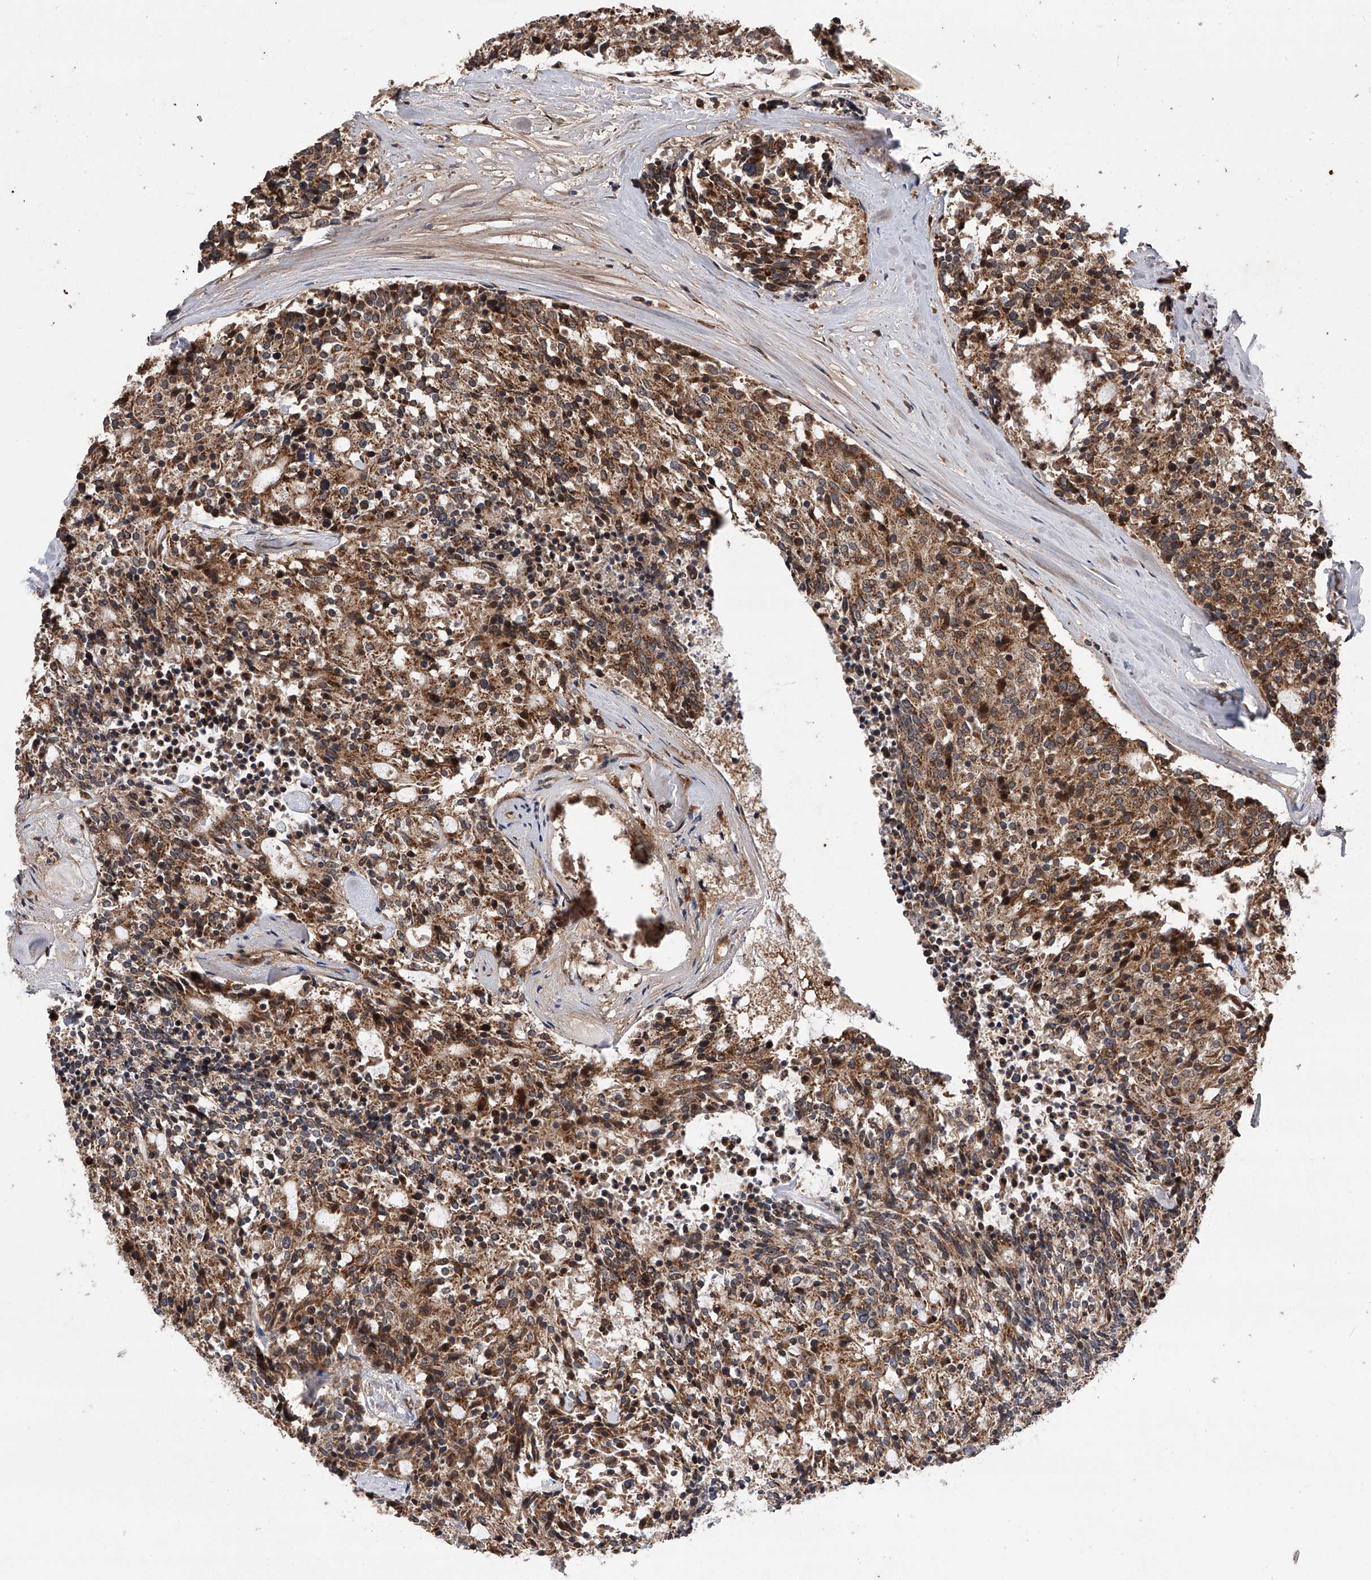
{"staining": {"intensity": "moderate", "quantity": ">75%", "location": "cytoplasmic/membranous"}, "tissue": "carcinoid", "cell_type": "Tumor cells", "image_type": "cancer", "snomed": [{"axis": "morphology", "description": "Carcinoid, malignant, NOS"}, {"axis": "topography", "description": "Pancreas"}], "caption": "Malignant carcinoid was stained to show a protein in brown. There is medium levels of moderate cytoplasmic/membranous staining in about >75% of tumor cells.", "gene": "MAP3K11", "patient": {"sex": "female", "age": 54}}